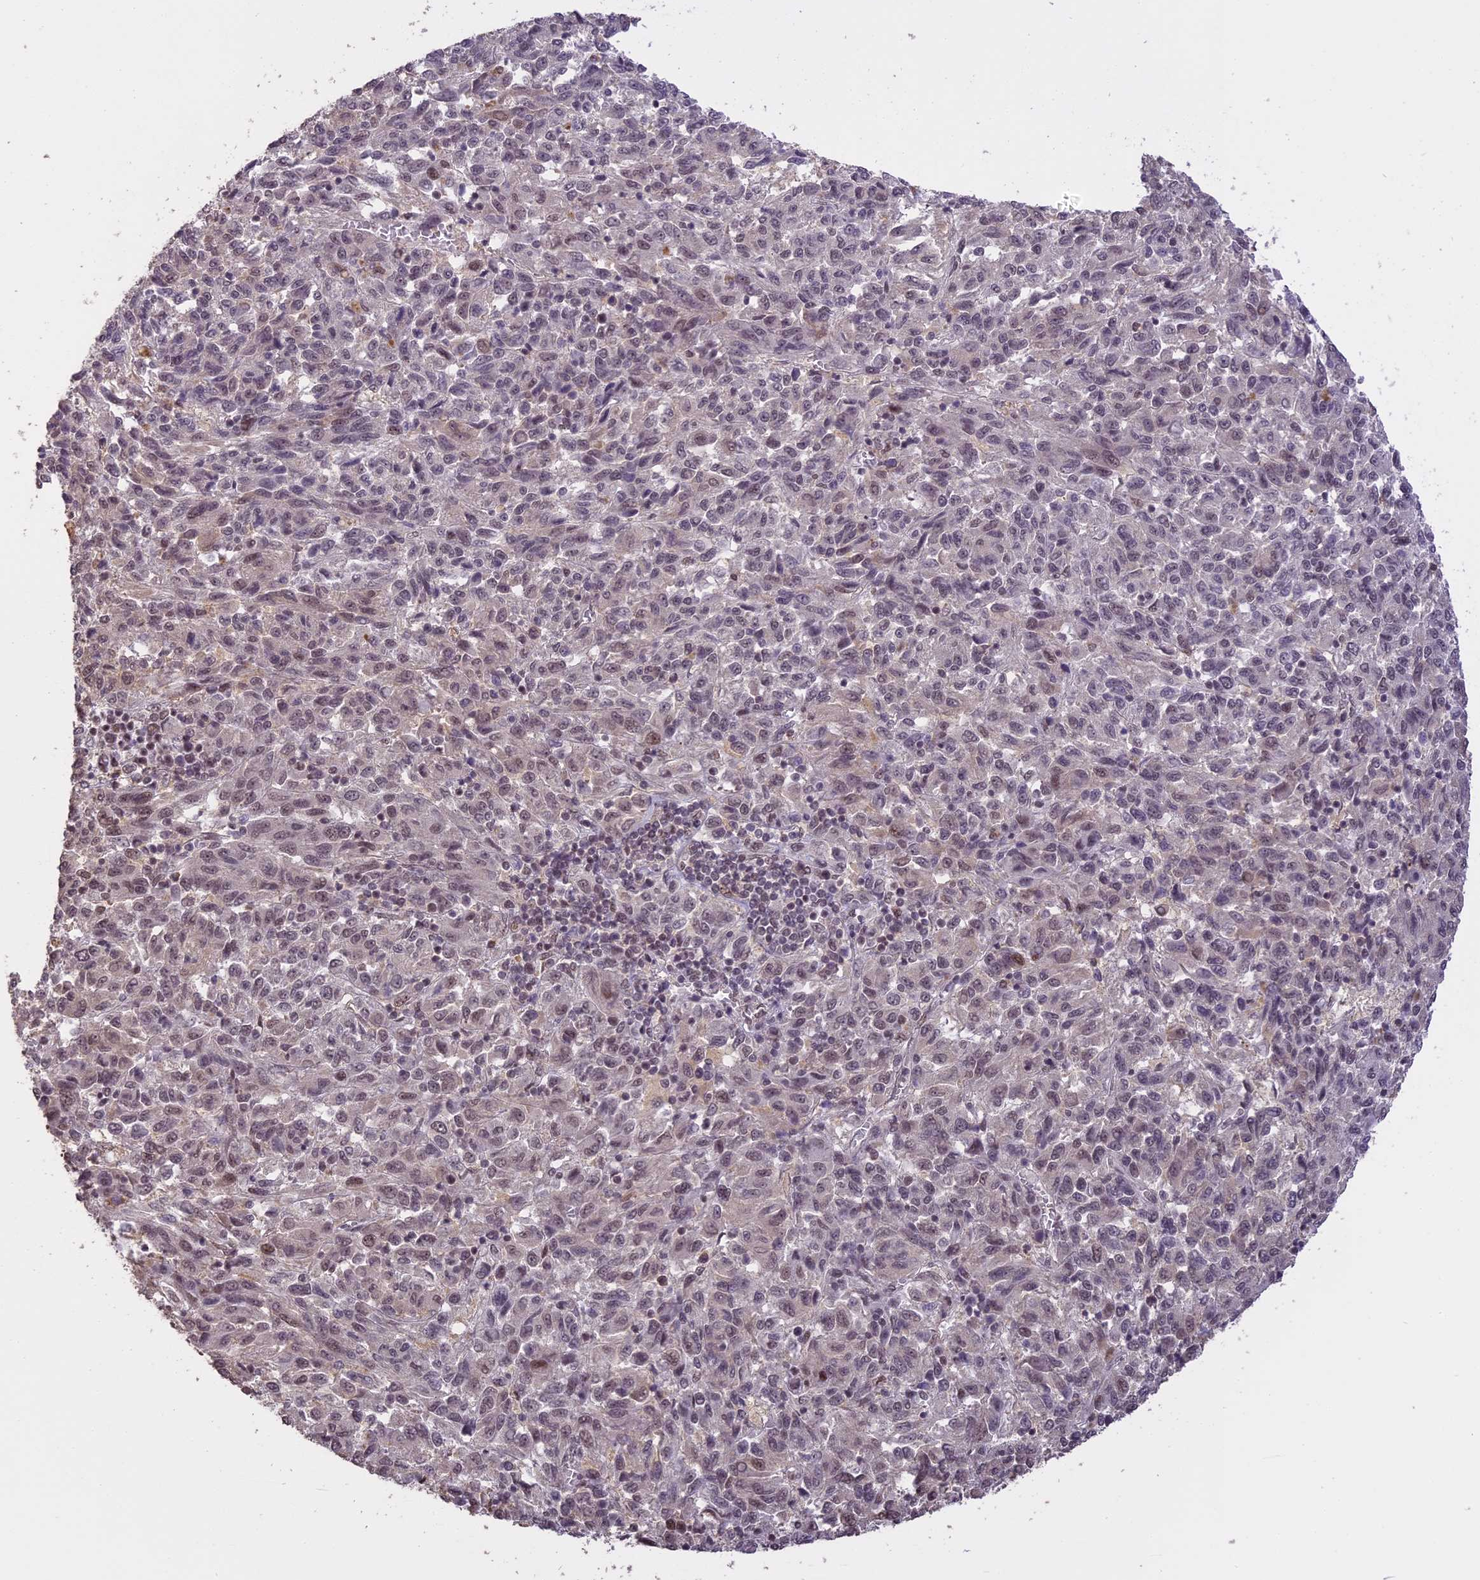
{"staining": {"intensity": "weak", "quantity": "25%-75%", "location": "nuclear"}, "tissue": "melanoma", "cell_type": "Tumor cells", "image_type": "cancer", "snomed": [{"axis": "morphology", "description": "Malignant melanoma, Metastatic site"}, {"axis": "topography", "description": "Lung"}], "caption": "Protein expression analysis of malignant melanoma (metastatic site) shows weak nuclear expression in approximately 25%-75% of tumor cells. (Stains: DAB in brown, nuclei in blue, Microscopy: brightfield microscopy at high magnification).", "gene": "TIGD7", "patient": {"sex": "male", "age": 64}}